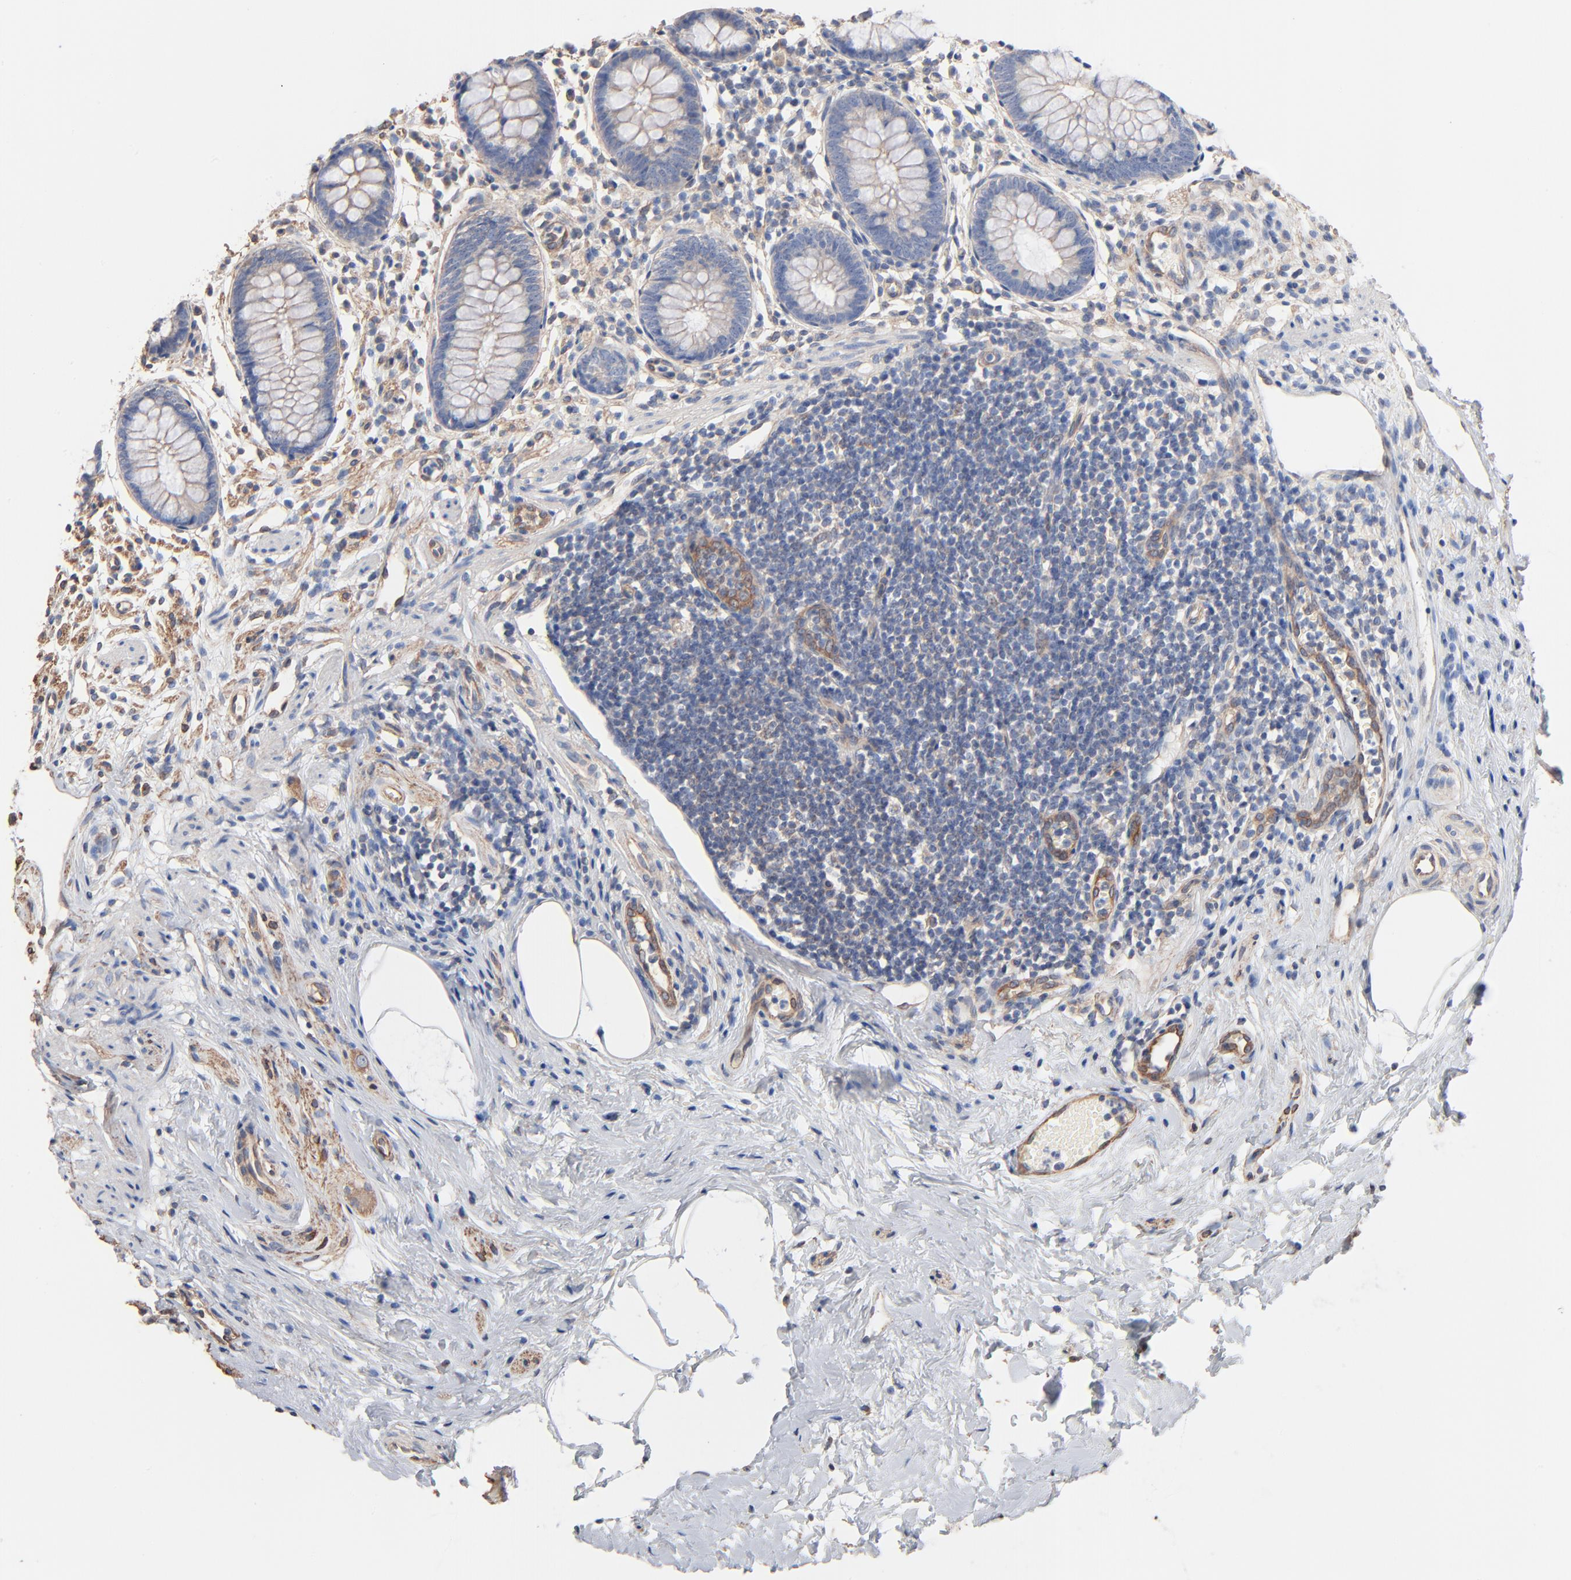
{"staining": {"intensity": "negative", "quantity": "none", "location": "none"}, "tissue": "appendix", "cell_type": "Glandular cells", "image_type": "normal", "snomed": [{"axis": "morphology", "description": "Normal tissue, NOS"}, {"axis": "topography", "description": "Appendix"}], "caption": "Glandular cells show no significant positivity in normal appendix.", "gene": "ABCD4", "patient": {"sex": "male", "age": 38}}